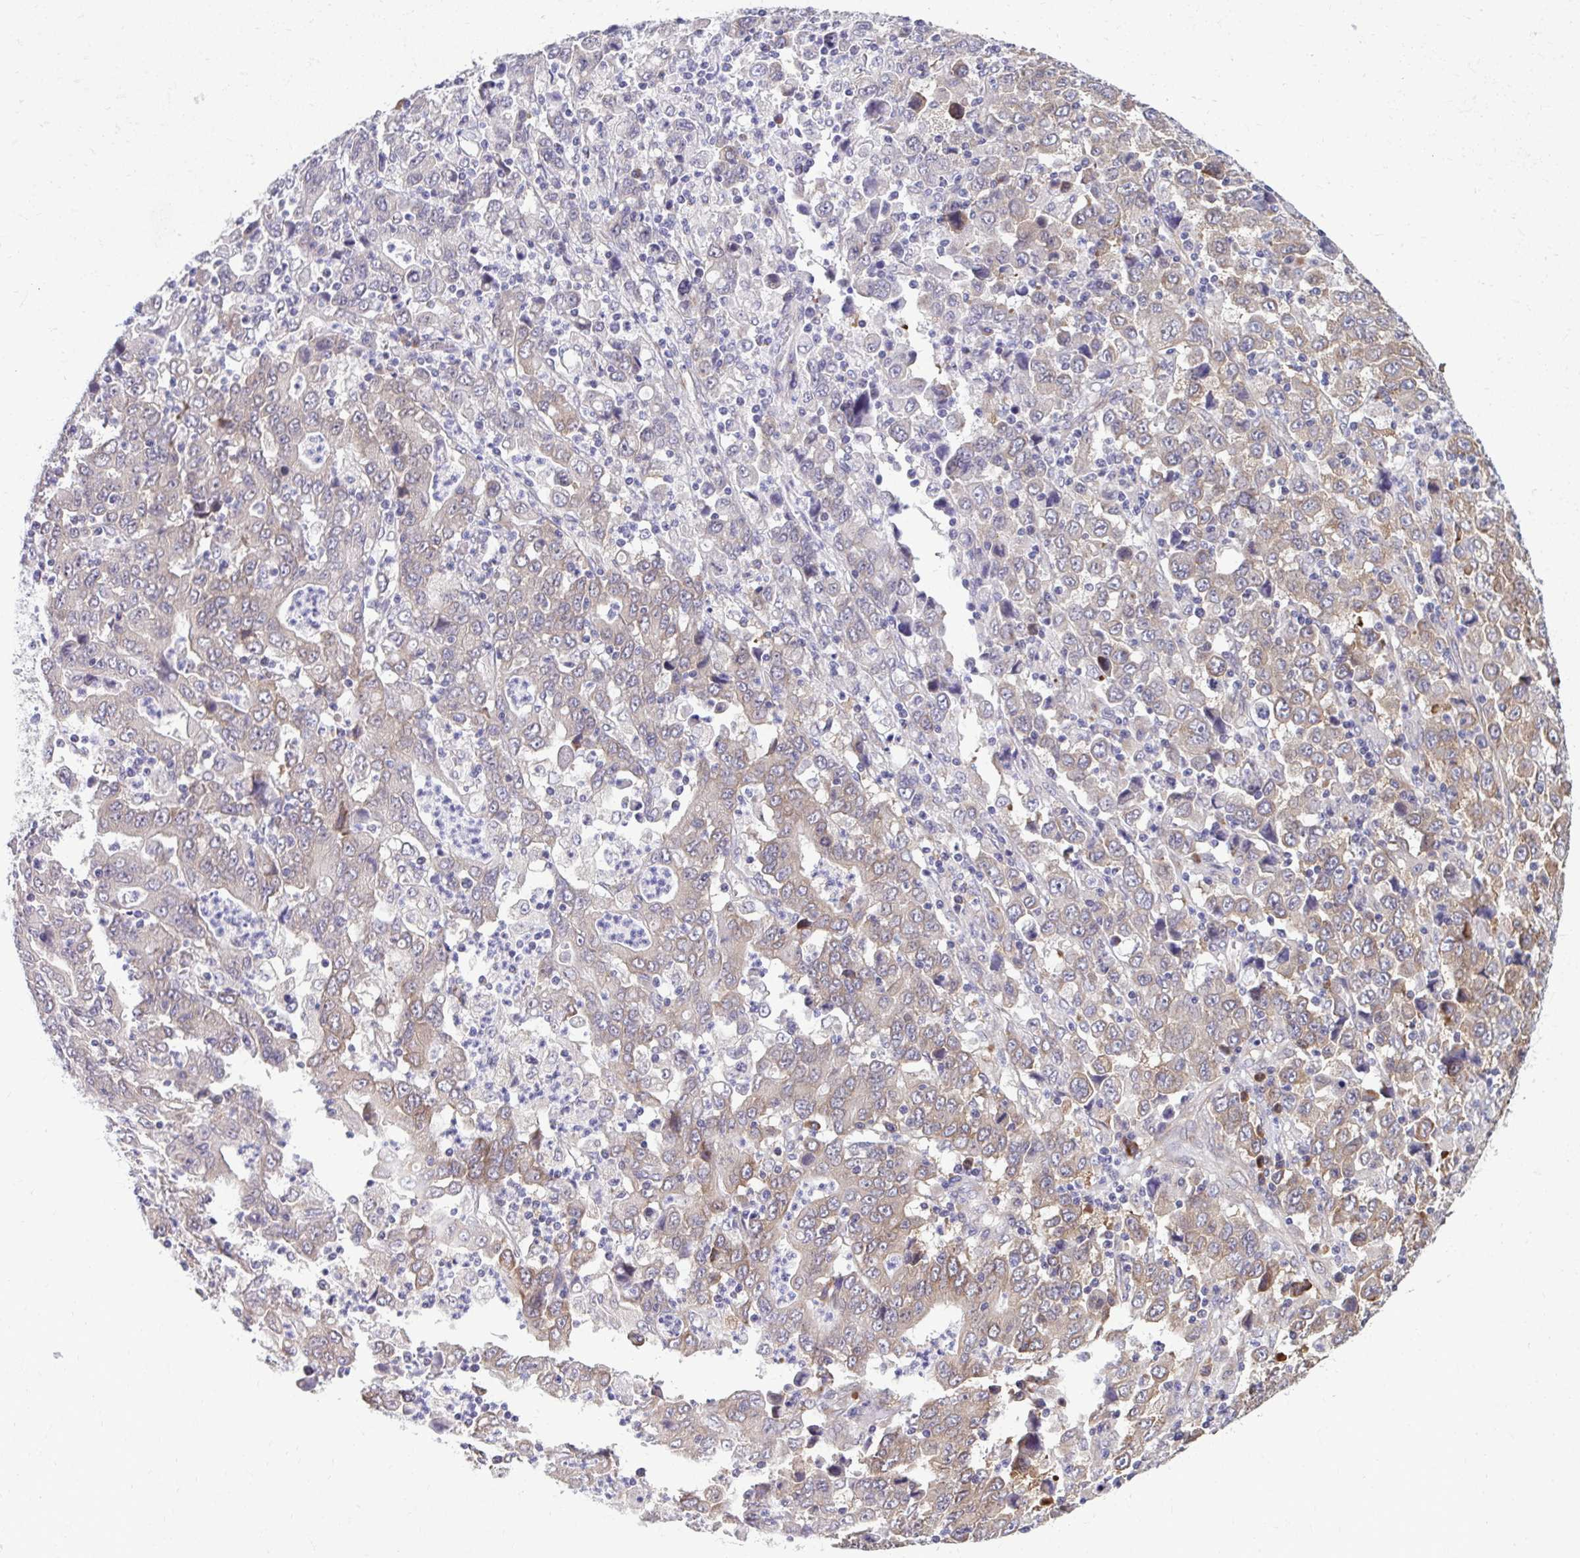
{"staining": {"intensity": "weak", "quantity": "<25%", "location": "cytoplasmic/membranous"}, "tissue": "stomach cancer", "cell_type": "Tumor cells", "image_type": "cancer", "snomed": [{"axis": "morphology", "description": "Adenocarcinoma, NOS"}, {"axis": "topography", "description": "Stomach, upper"}], "caption": "Human stomach cancer (adenocarcinoma) stained for a protein using IHC demonstrates no positivity in tumor cells.", "gene": "SELENON", "patient": {"sex": "male", "age": 69}}